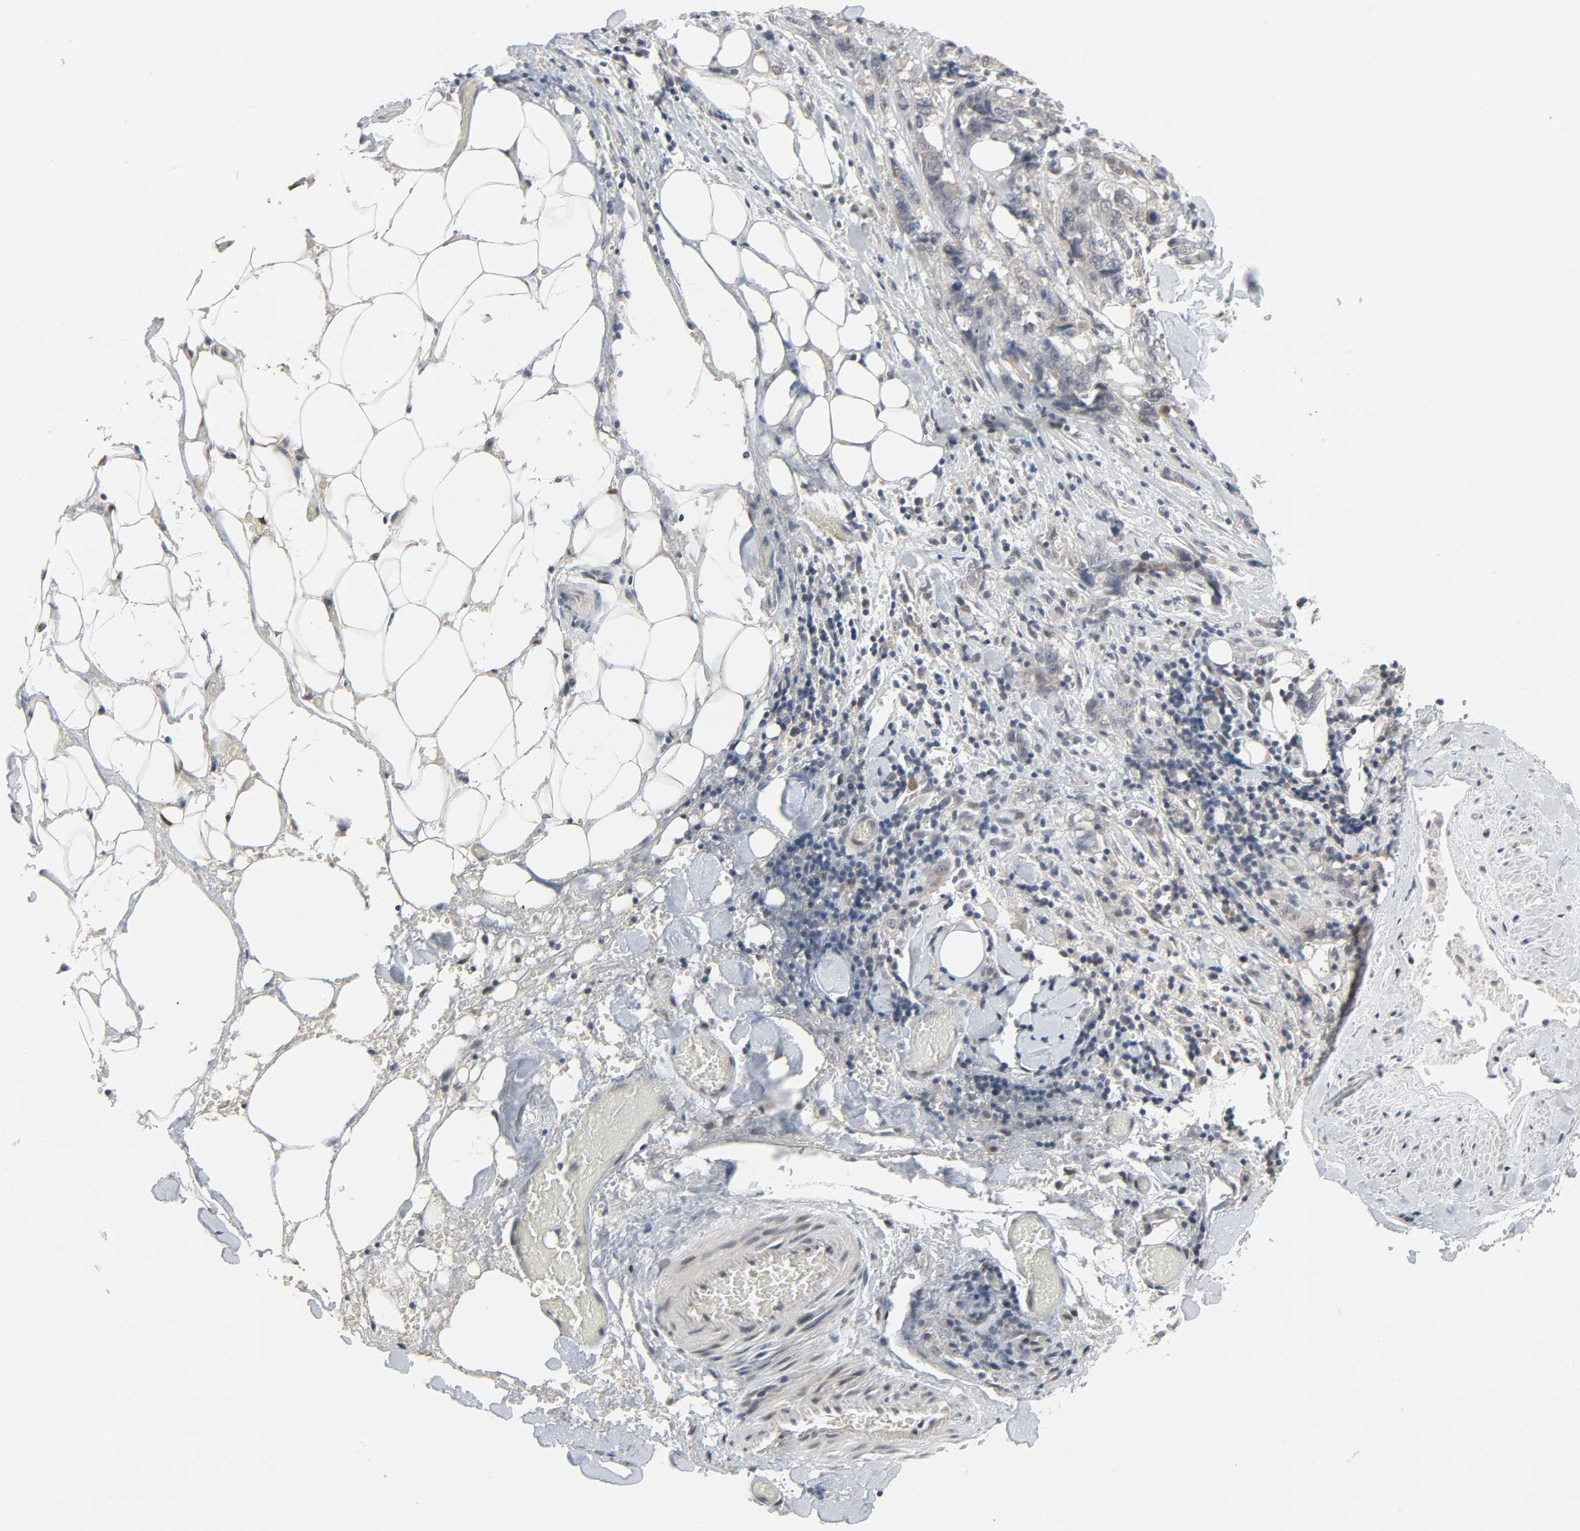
{"staining": {"intensity": "weak", "quantity": "<25%", "location": "cytoplasmic/membranous"}, "tissue": "stomach cancer", "cell_type": "Tumor cells", "image_type": "cancer", "snomed": [{"axis": "morphology", "description": "Adenocarcinoma, NOS"}, {"axis": "topography", "description": "Stomach"}], "caption": "High power microscopy micrograph of an immunohistochemistry micrograph of stomach cancer, revealing no significant expression in tumor cells.", "gene": "MT3", "patient": {"sex": "male", "age": 48}}